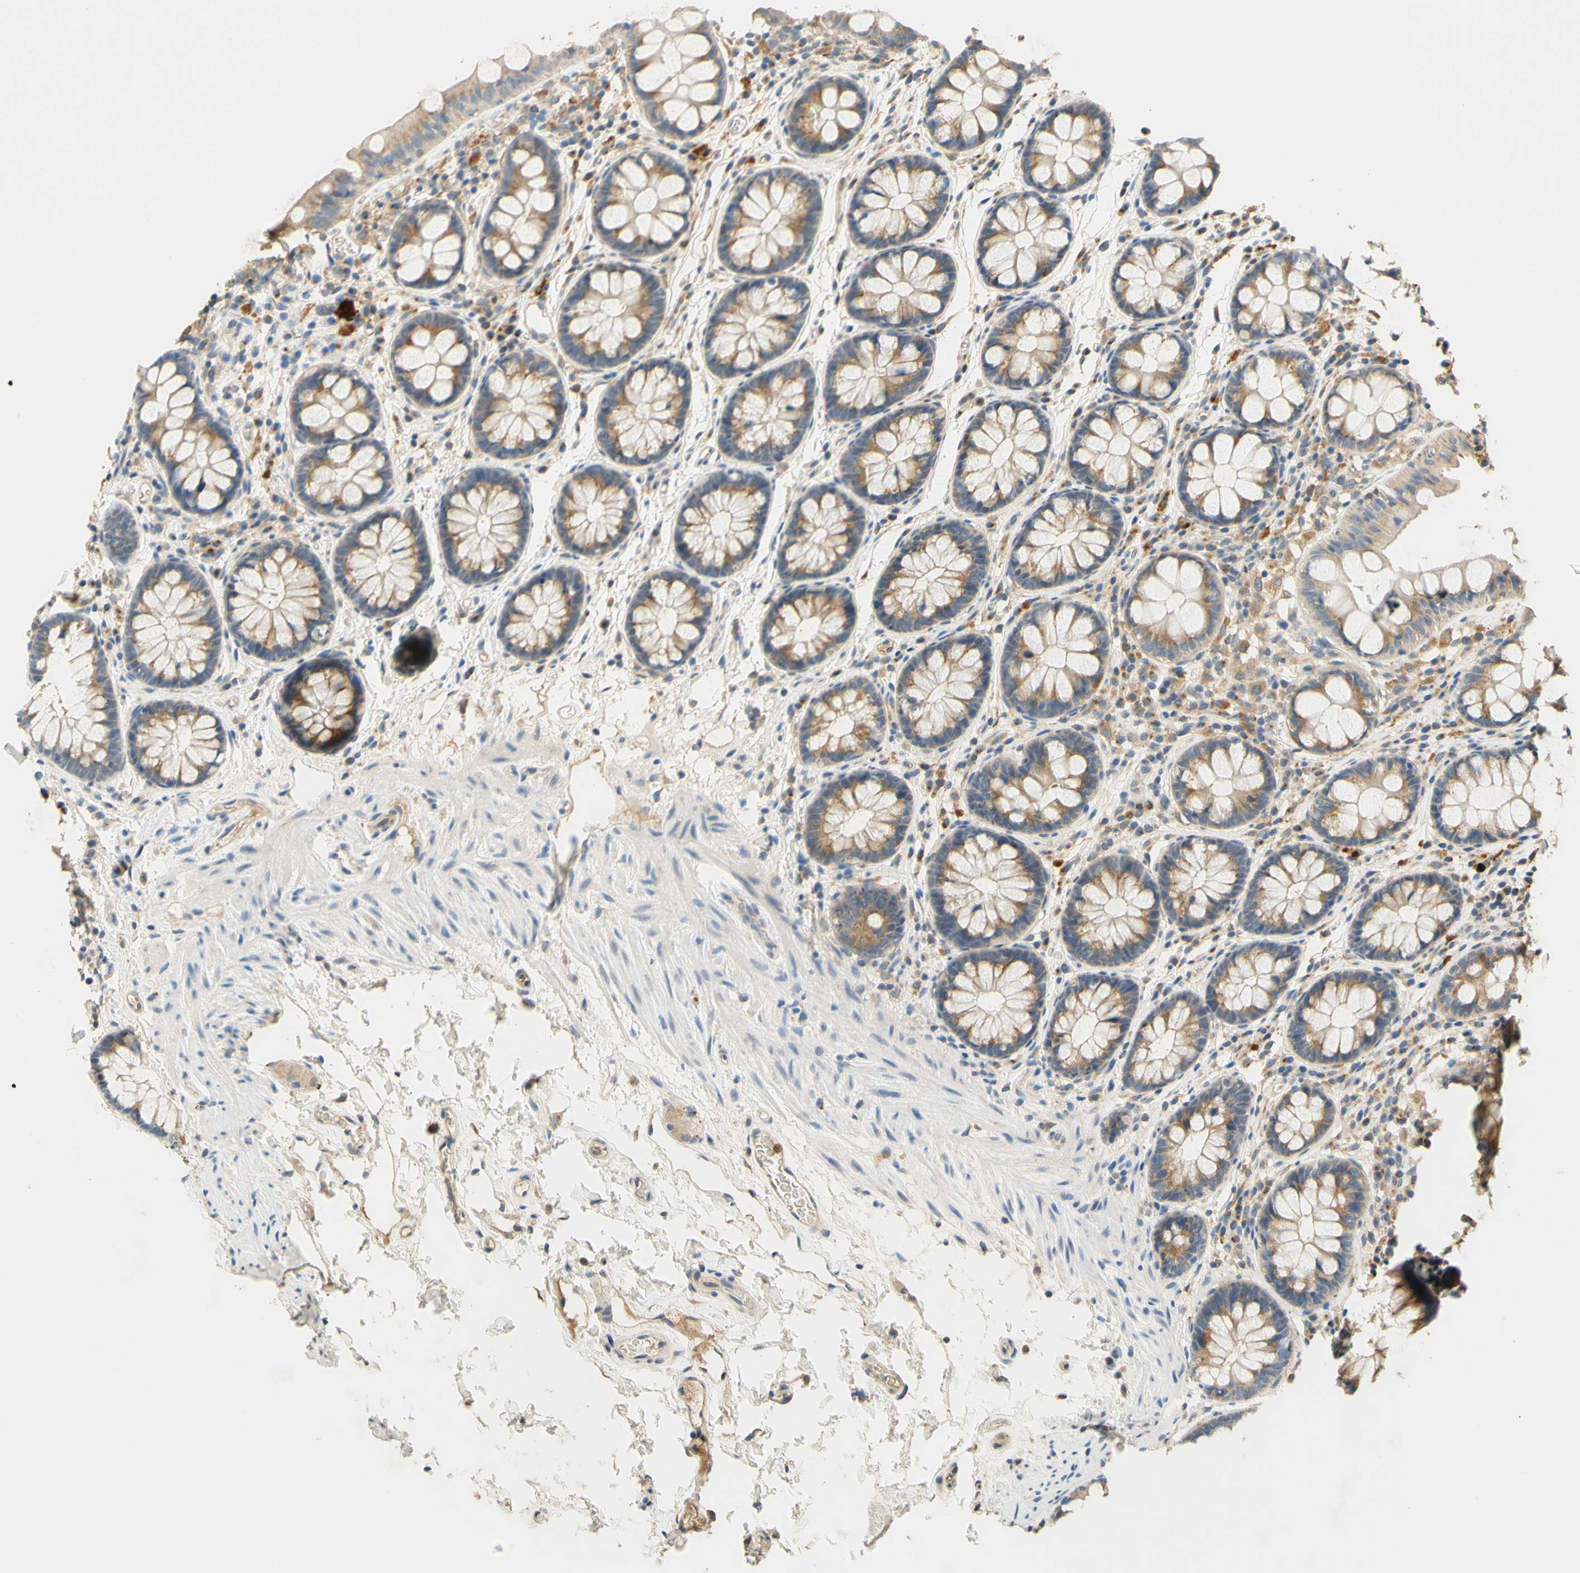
{"staining": {"intensity": "weak", "quantity": ">75%", "location": "cytoplasmic/membranous"}, "tissue": "colon", "cell_type": "Endothelial cells", "image_type": "normal", "snomed": [{"axis": "morphology", "description": "Normal tissue, NOS"}, {"axis": "topography", "description": "Colon"}], "caption": "Brown immunohistochemical staining in normal colon exhibits weak cytoplasmic/membranous staining in about >75% of endothelial cells.", "gene": "ENTREP2", "patient": {"sex": "female", "age": 80}}